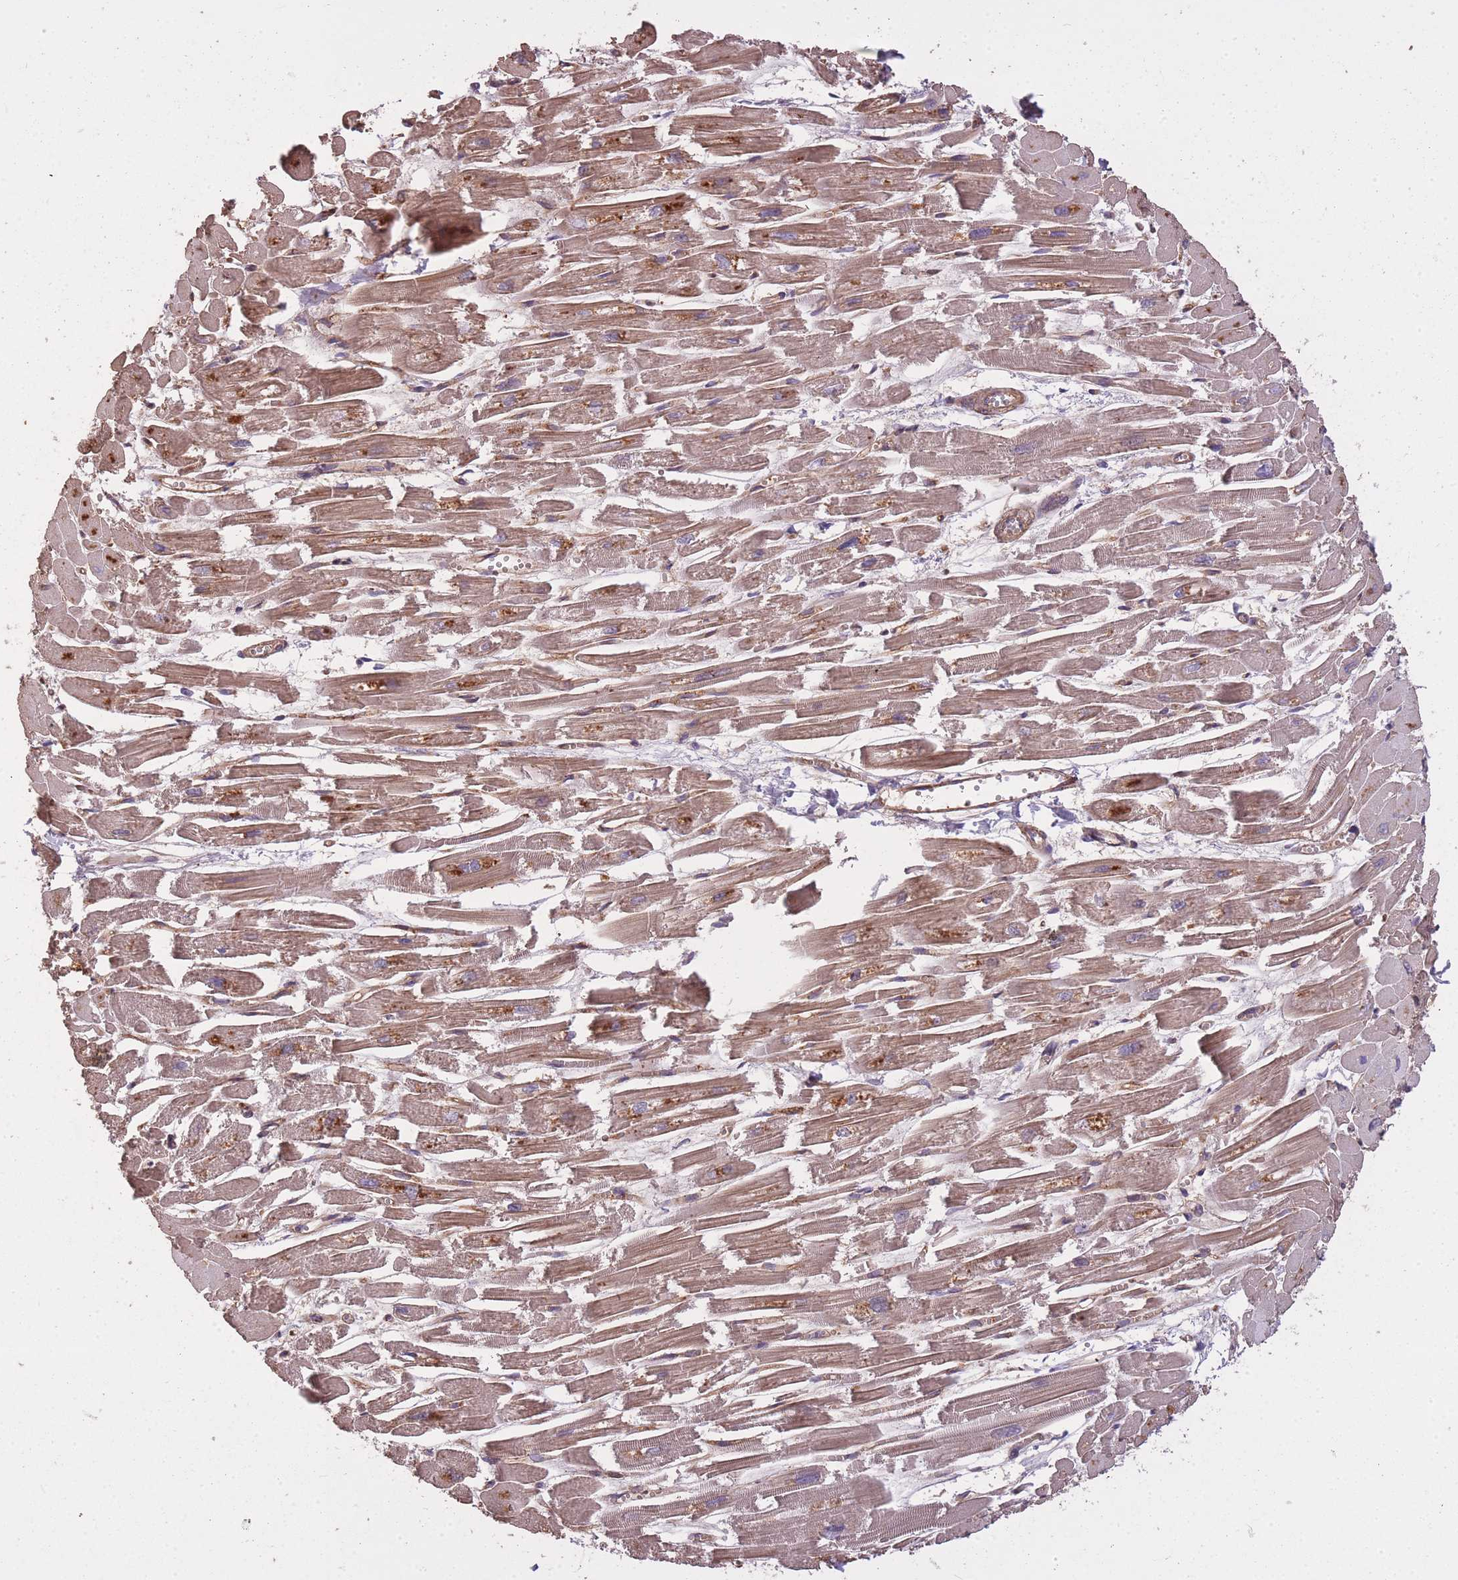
{"staining": {"intensity": "moderate", "quantity": "25%-75%", "location": "cytoplasmic/membranous"}, "tissue": "heart muscle", "cell_type": "Cardiomyocytes", "image_type": "normal", "snomed": [{"axis": "morphology", "description": "Normal tissue, NOS"}, {"axis": "topography", "description": "Heart"}], "caption": "DAB (3,3'-diaminobenzidine) immunohistochemical staining of normal heart muscle reveals moderate cytoplasmic/membranous protein expression in about 25%-75% of cardiomyocytes.", "gene": "ARMH3", "patient": {"sex": "male", "age": 54}}